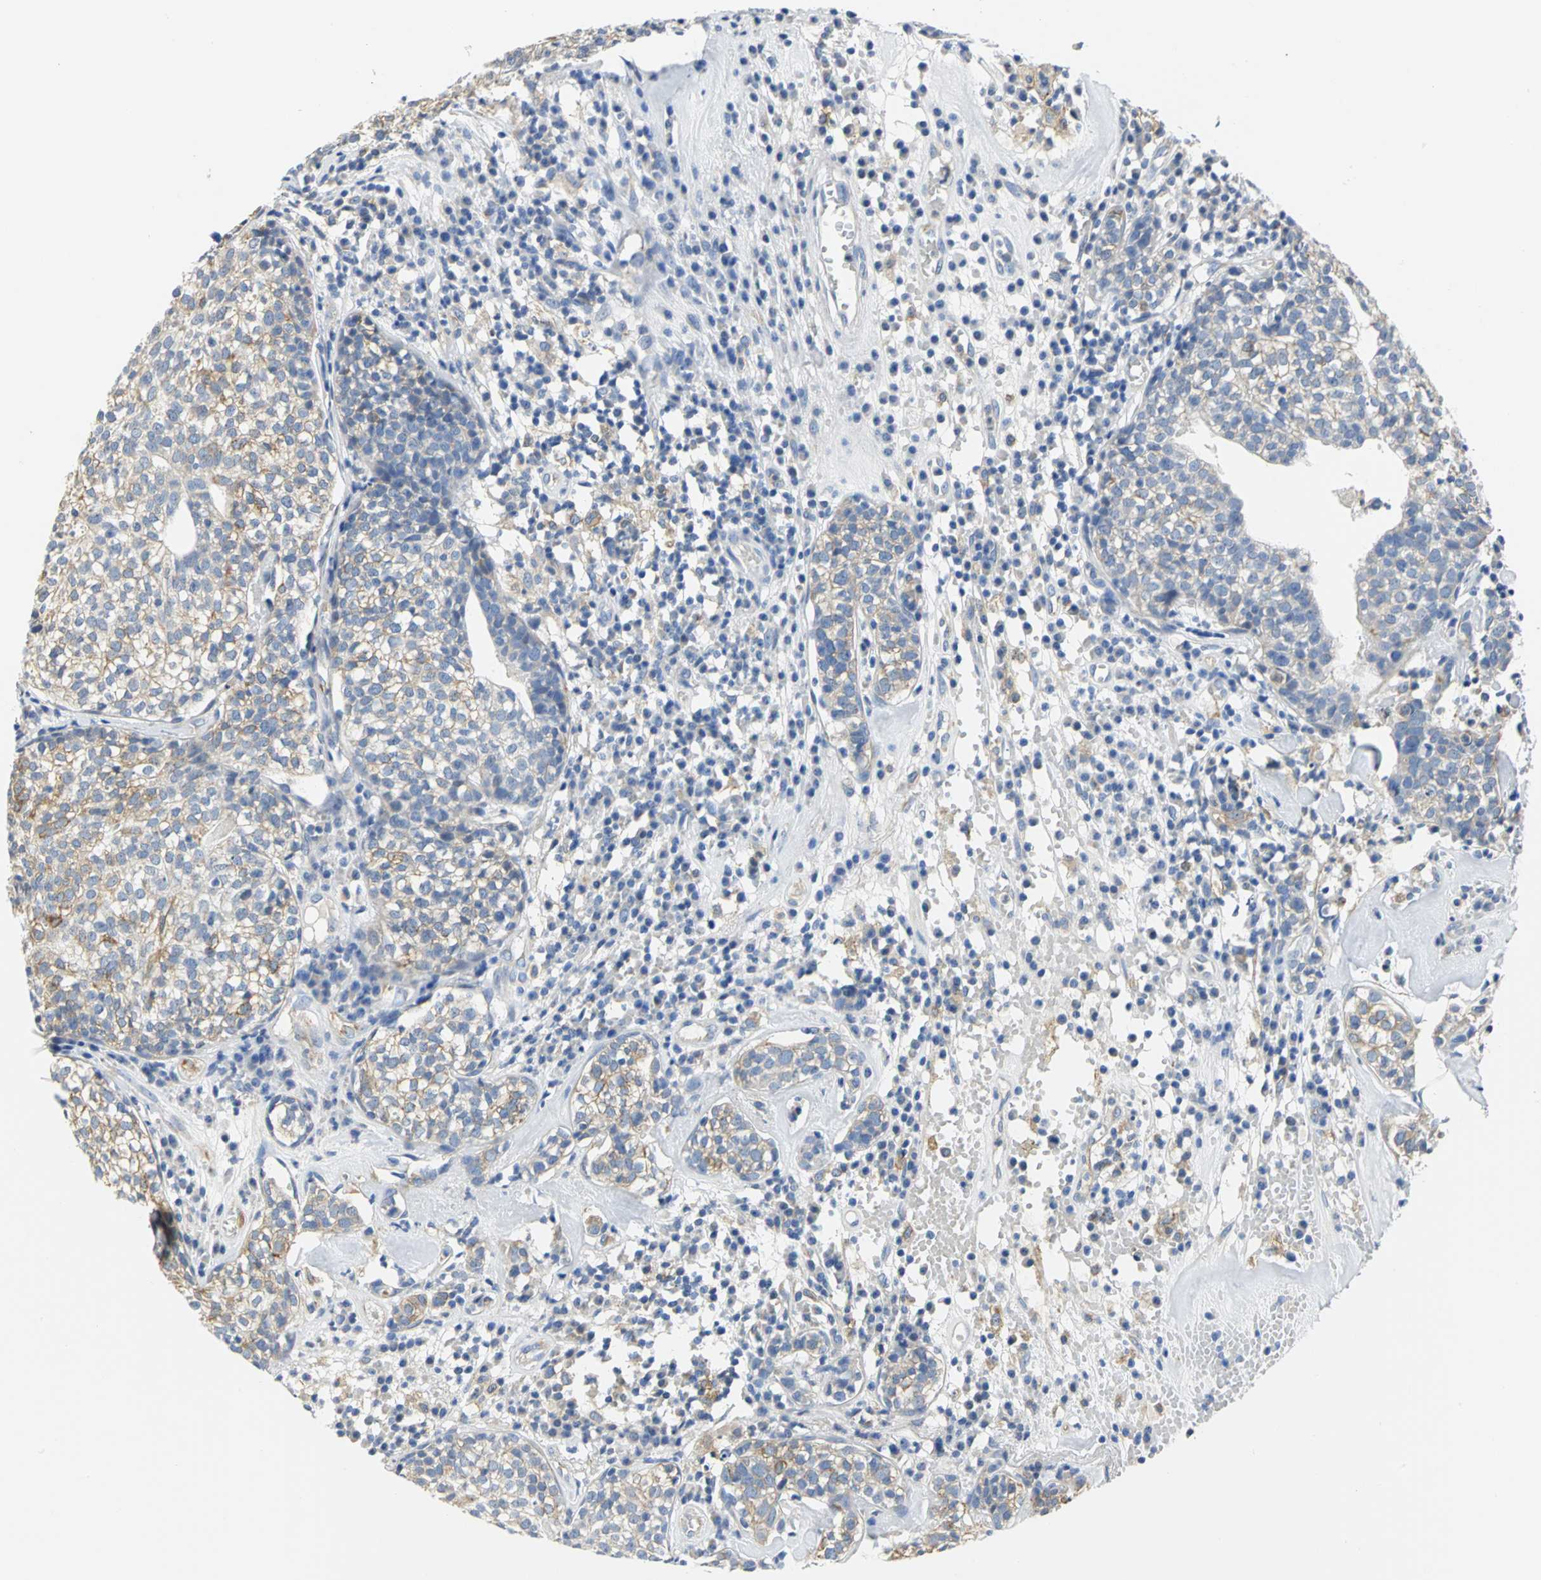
{"staining": {"intensity": "weak", "quantity": ">75%", "location": "cytoplasmic/membranous"}, "tissue": "head and neck cancer", "cell_type": "Tumor cells", "image_type": "cancer", "snomed": [{"axis": "morphology", "description": "Adenocarcinoma, NOS"}, {"axis": "topography", "description": "Salivary gland"}, {"axis": "topography", "description": "Head-Neck"}], "caption": "Protein staining displays weak cytoplasmic/membranous staining in approximately >75% of tumor cells in head and neck adenocarcinoma.", "gene": "GNRH2", "patient": {"sex": "female", "age": 65}}